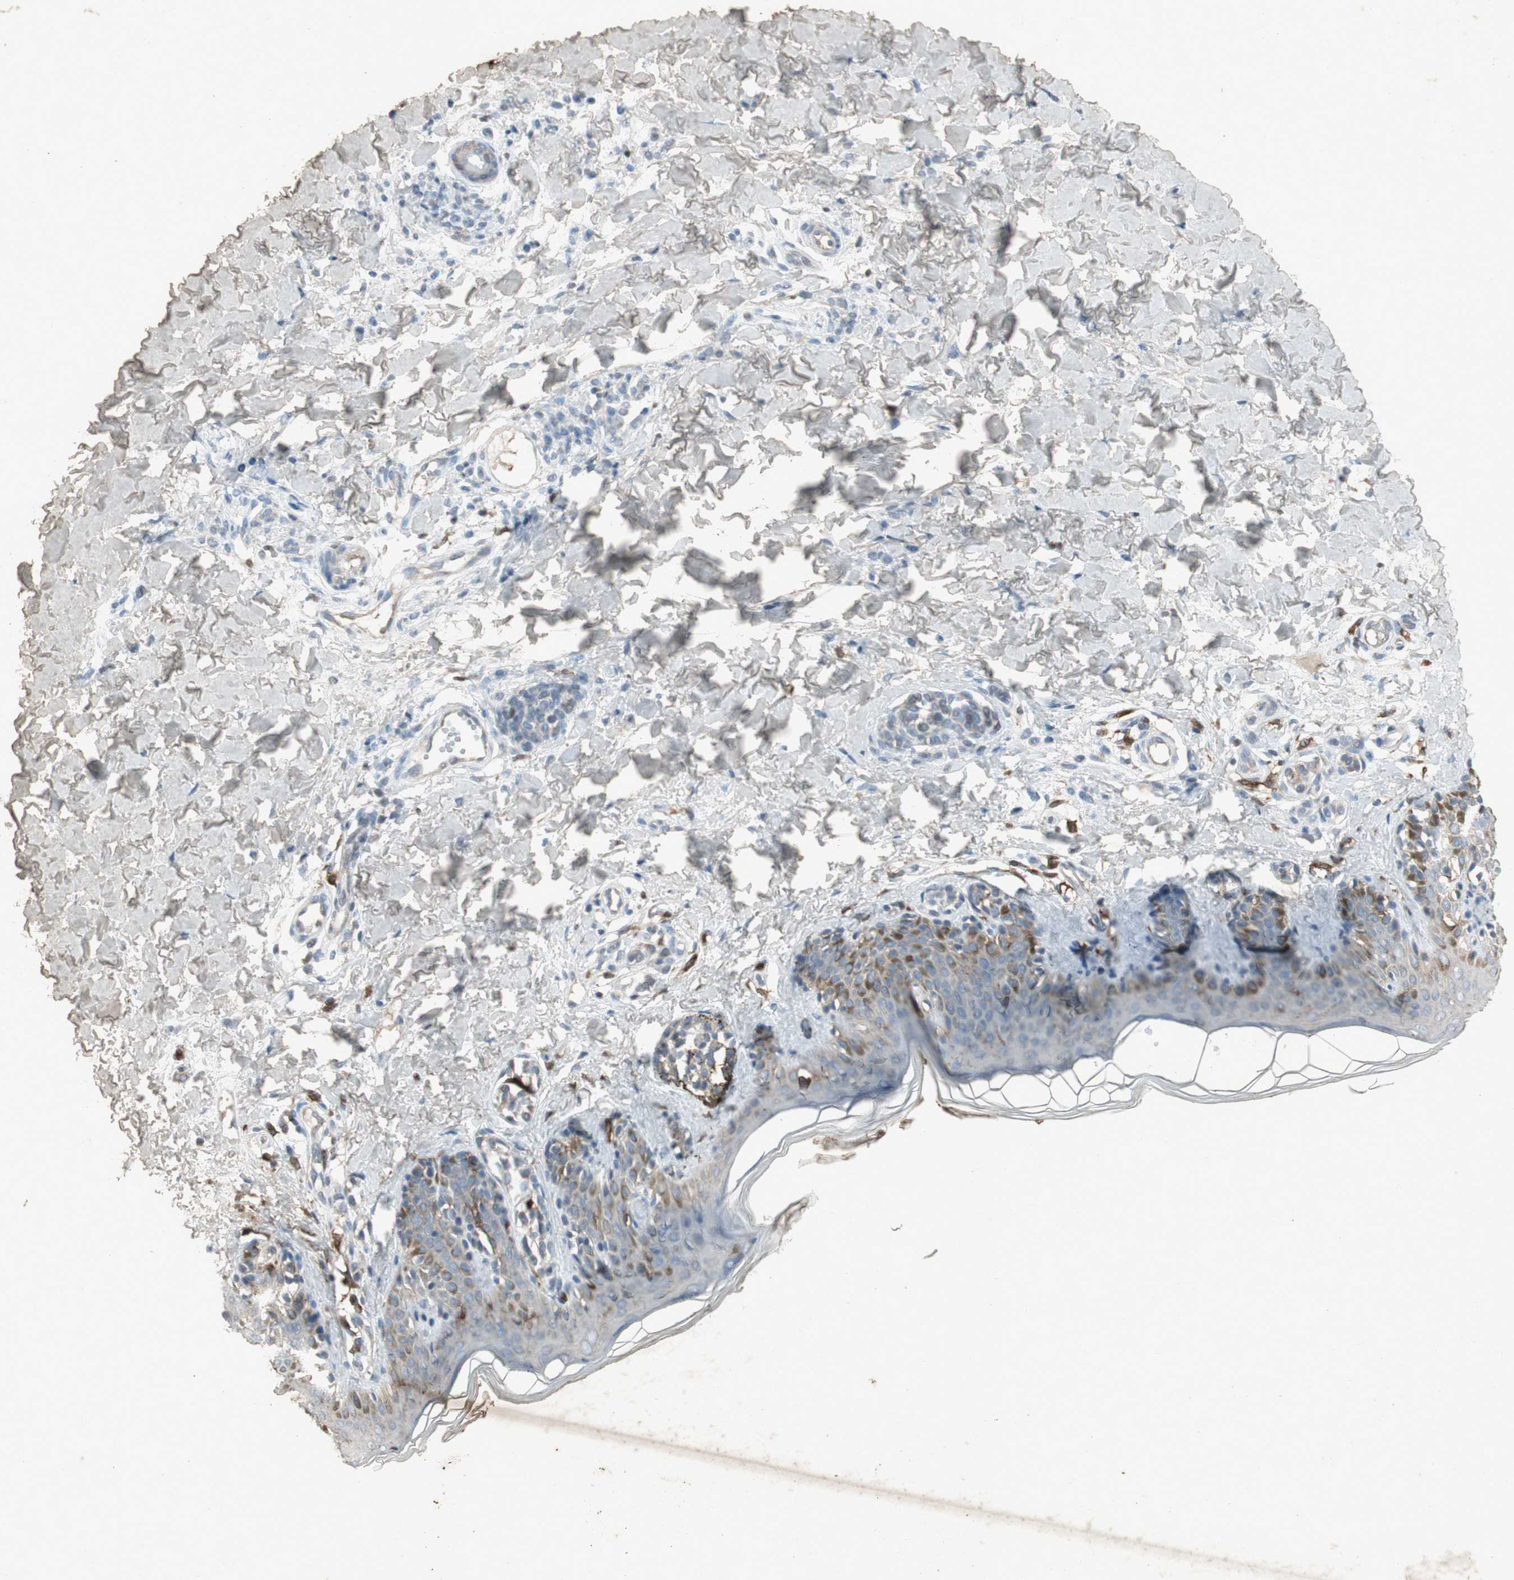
{"staining": {"intensity": "negative", "quantity": "none", "location": "none"}, "tissue": "skin", "cell_type": "Fibroblasts", "image_type": "normal", "snomed": [{"axis": "morphology", "description": "Normal tissue, NOS"}, {"axis": "topography", "description": "Skin"}], "caption": "An image of human skin is negative for staining in fibroblasts. (DAB (3,3'-diaminobenzidine) immunohistochemistry visualized using brightfield microscopy, high magnification).", "gene": "TYROBP", "patient": {"sex": "male", "age": 16}}